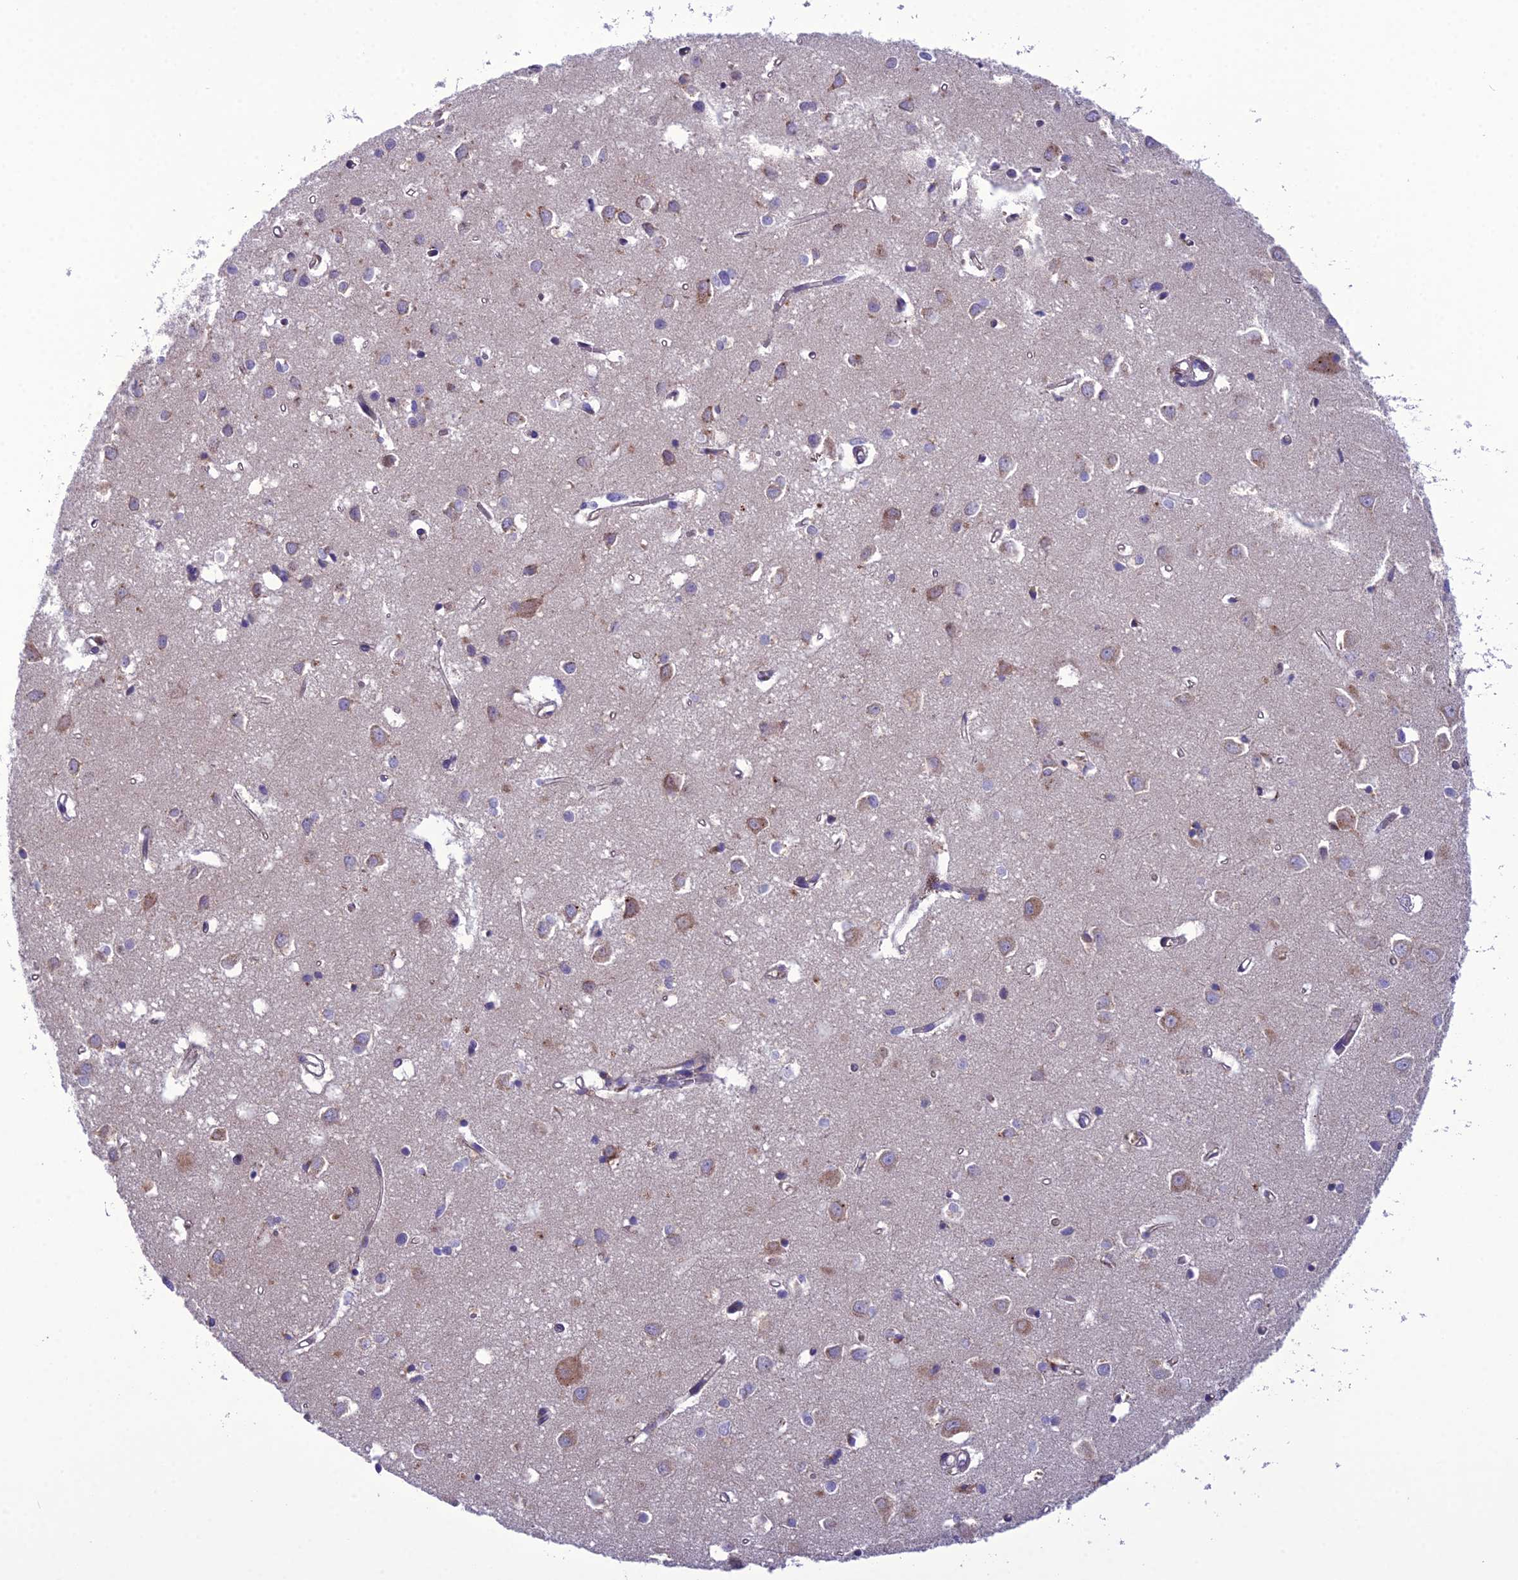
{"staining": {"intensity": "weak", "quantity": ">75%", "location": "cytoplasmic/membranous"}, "tissue": "cerebral cortex", "cell_type": "Endothelial cells", "image_type": "normal", "snomed": [{"axis": "morphology", "description": "Normal tissue, NOS"}, {"axis": "topography", "description": "Cerebral cortex"}], "caption": "DAB (3,3'-diaminobenzidine) immunohistochemical staining of unremarkable human cerebral cortex shows weak cytoplasmic/membranous protein positivity in approximately >75% of endothelial cells.", "gene": "GDF6", "patient": {"sex": "female", "age": 64}}